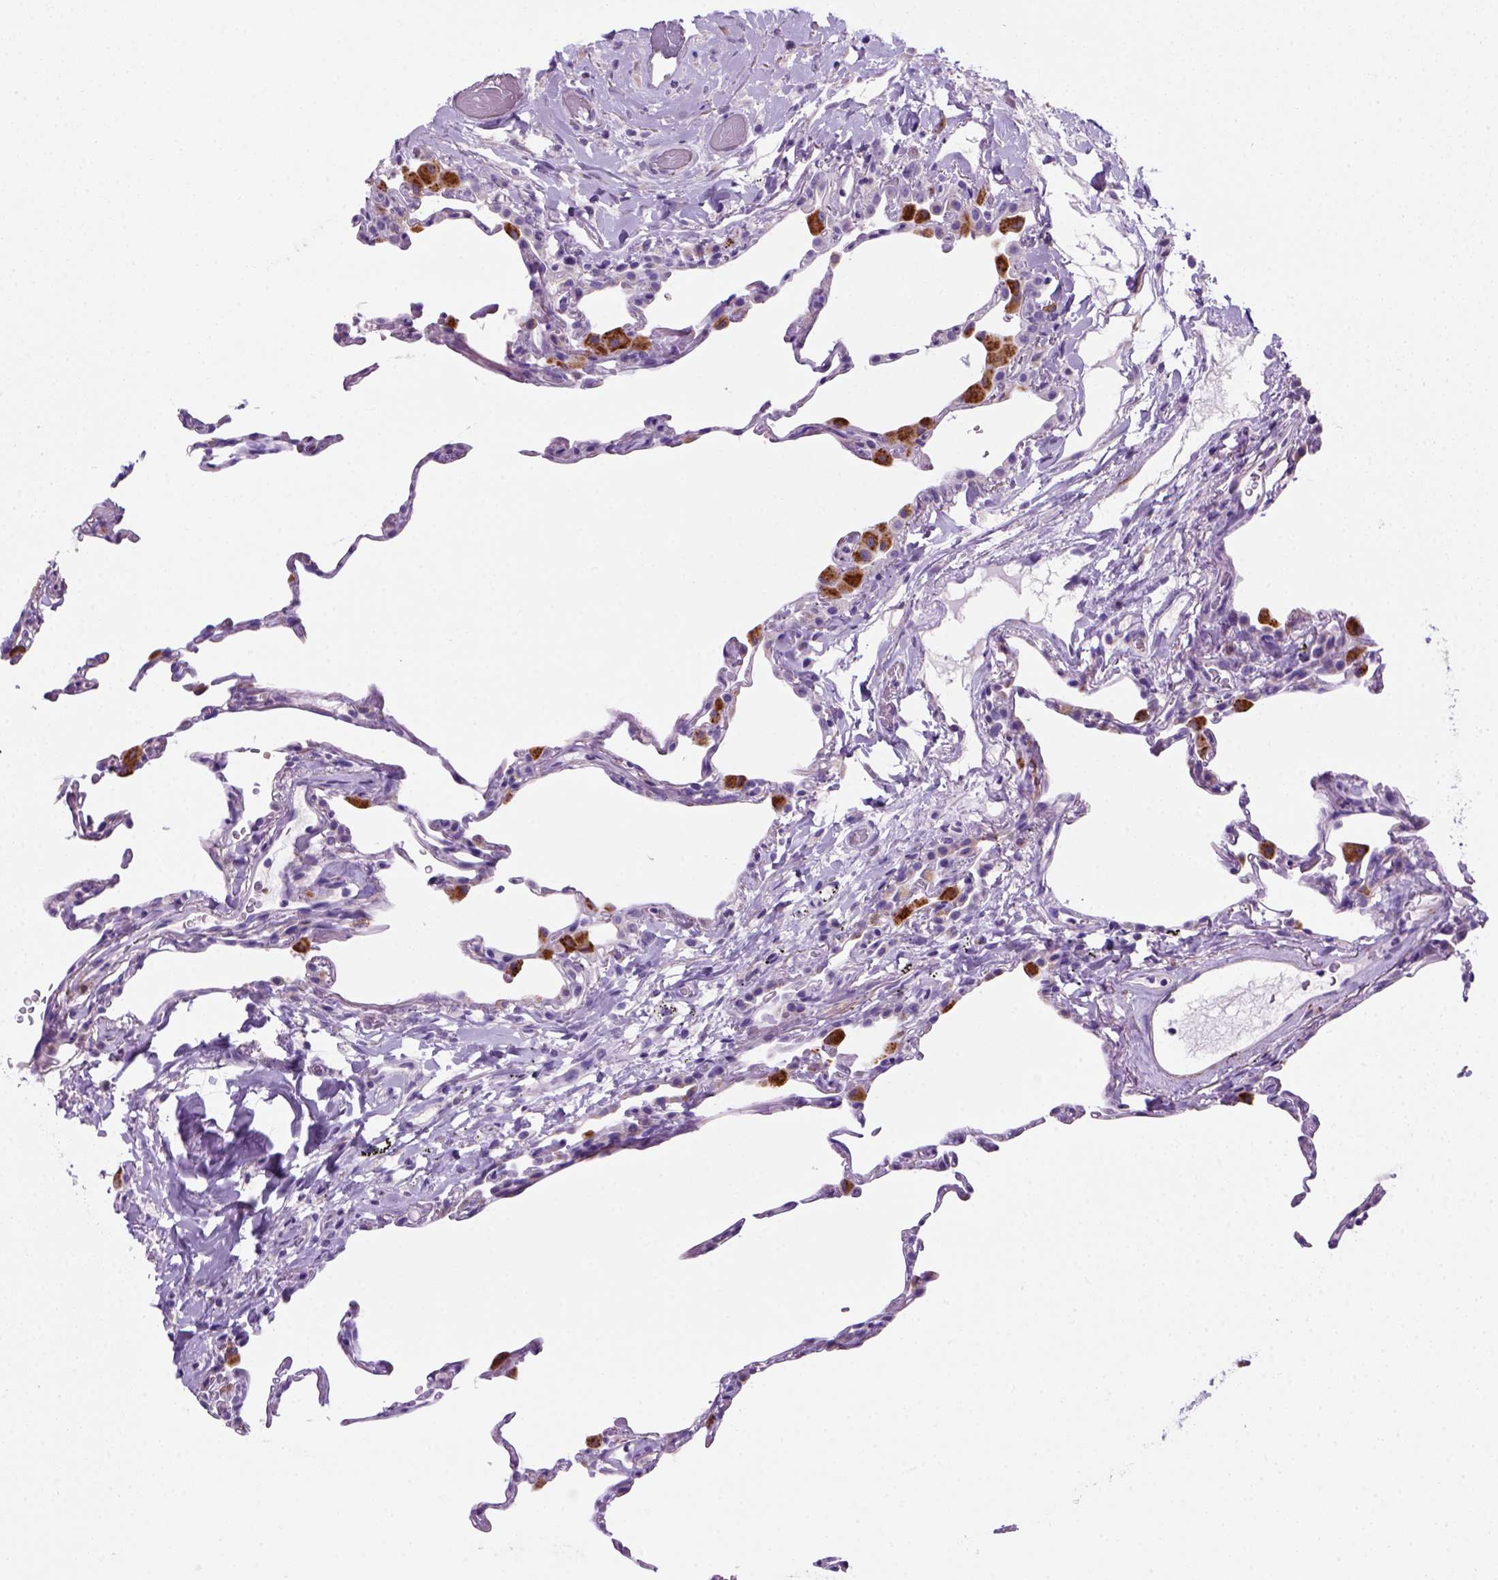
{"staining": {"intensity": "negative", "quantity": "none", "location": "none"}, "tissue": "lung", "cell_type": "Alveolar cells", "image_type": "normal", "snomed": [{"axis": "morphology", "description": "Normal tissue, NOS"}, {"axis": "topography", "description": "Lung"}], "caption": "Protein analysis of unremarkable lung displays no significant positivity in alveolar cells.", "gene": "ARHGEF33", "patient": {"sex": "female", "age": 57}}